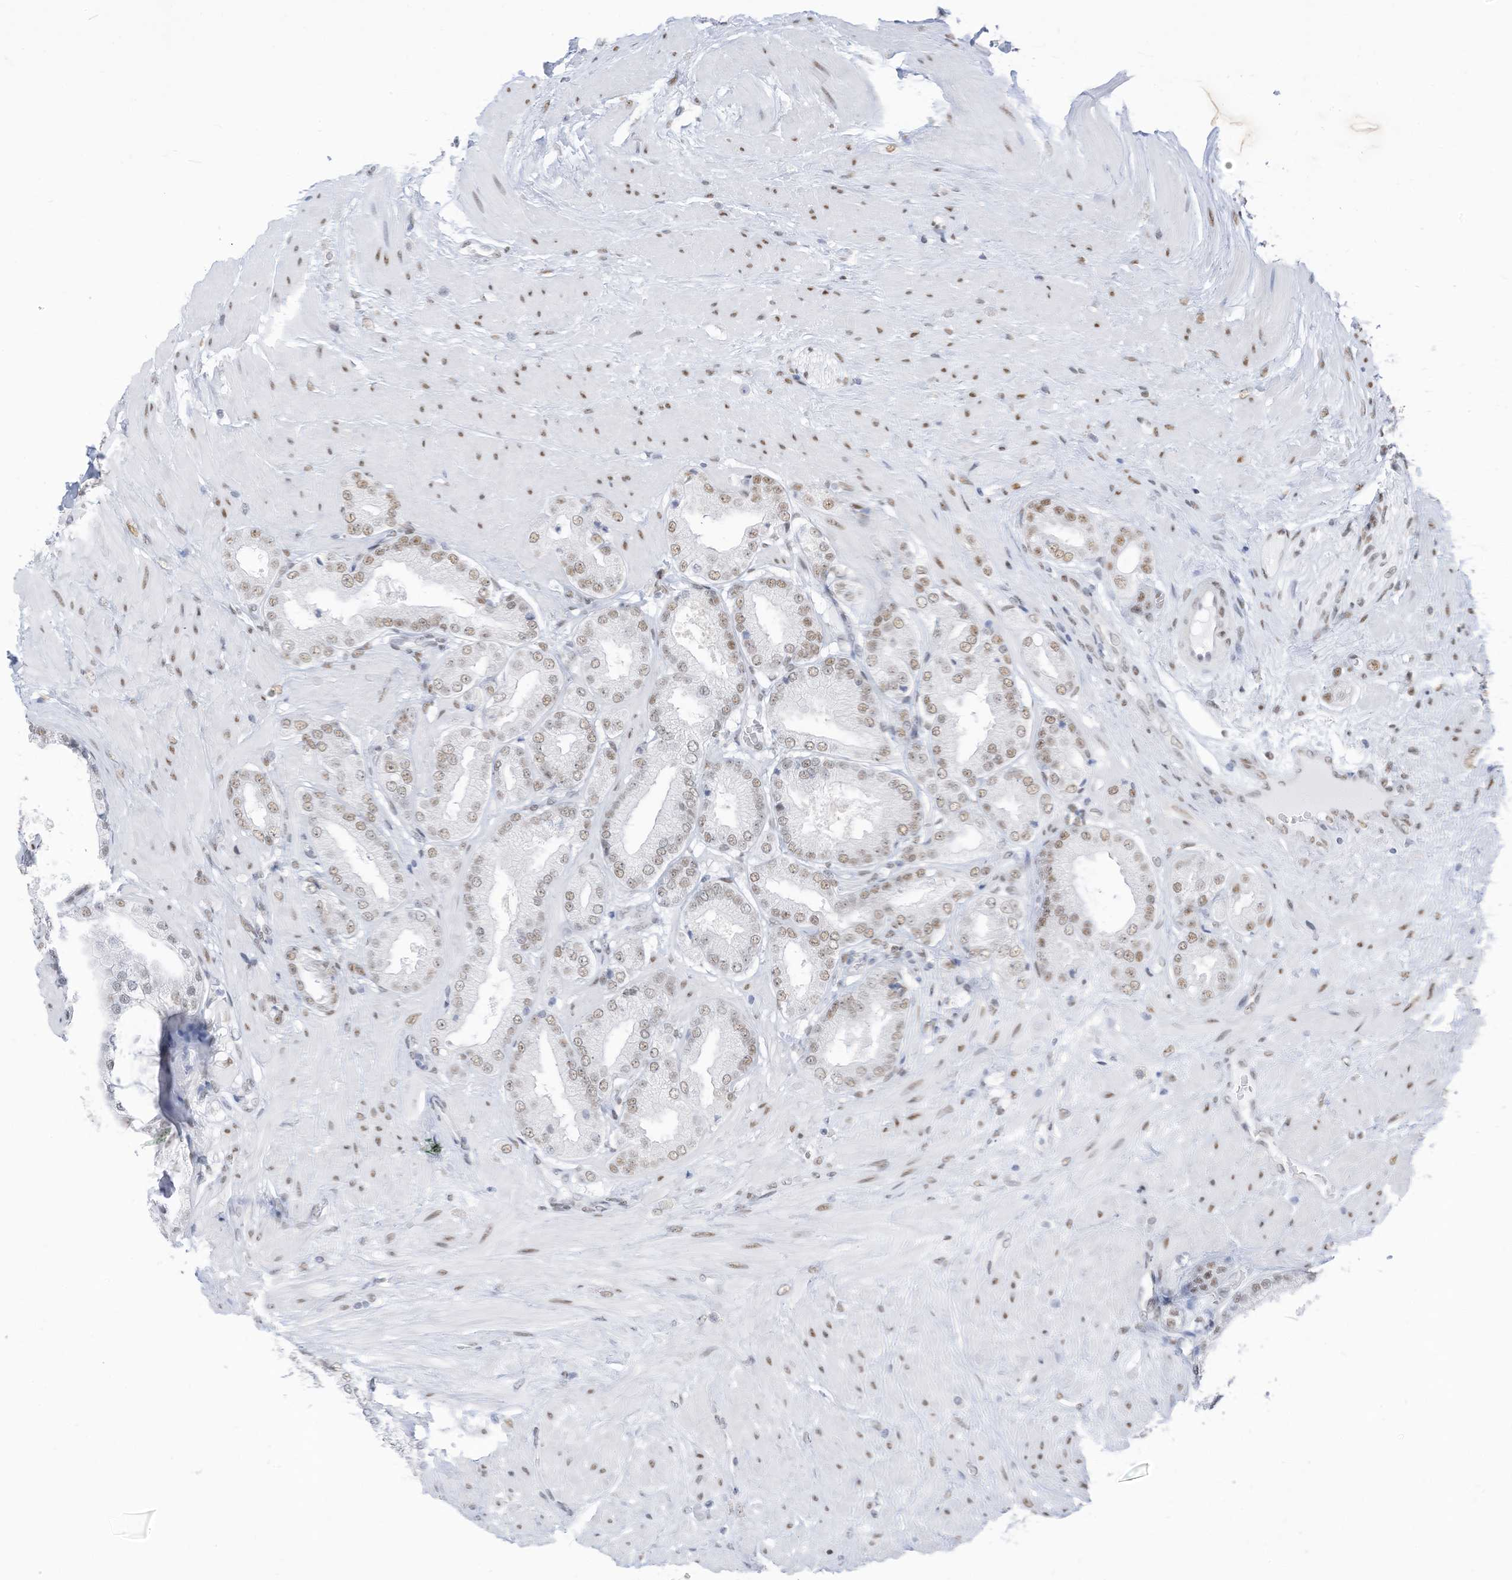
{"staining": {"intensity": "weak", "quantity": ">75%", "location": "nuclear"}, "tissue": "prostate cancer", "cell_type": "Tumor cells", "image_type": "cancer", "snomed": [{"axis": "morphology", "description": "Adenocarcinoma, Low grade"}, {"axis": "topography", "description": "Prostate"}], "caption": "Immunohistochemical staining of prostate cancer (adenocarcinoma (low-grade)) demonstrates weak nuclear protein positivity in about >75% of tumor cells. Using DAB (3,3'-diaminobenzidine) (brown) and hematoxylin (blue) stains, captured at high magnification using brightfield microscopy.", "gene": "KHSRP", "patient": {"sex": "male", "age": 63}}